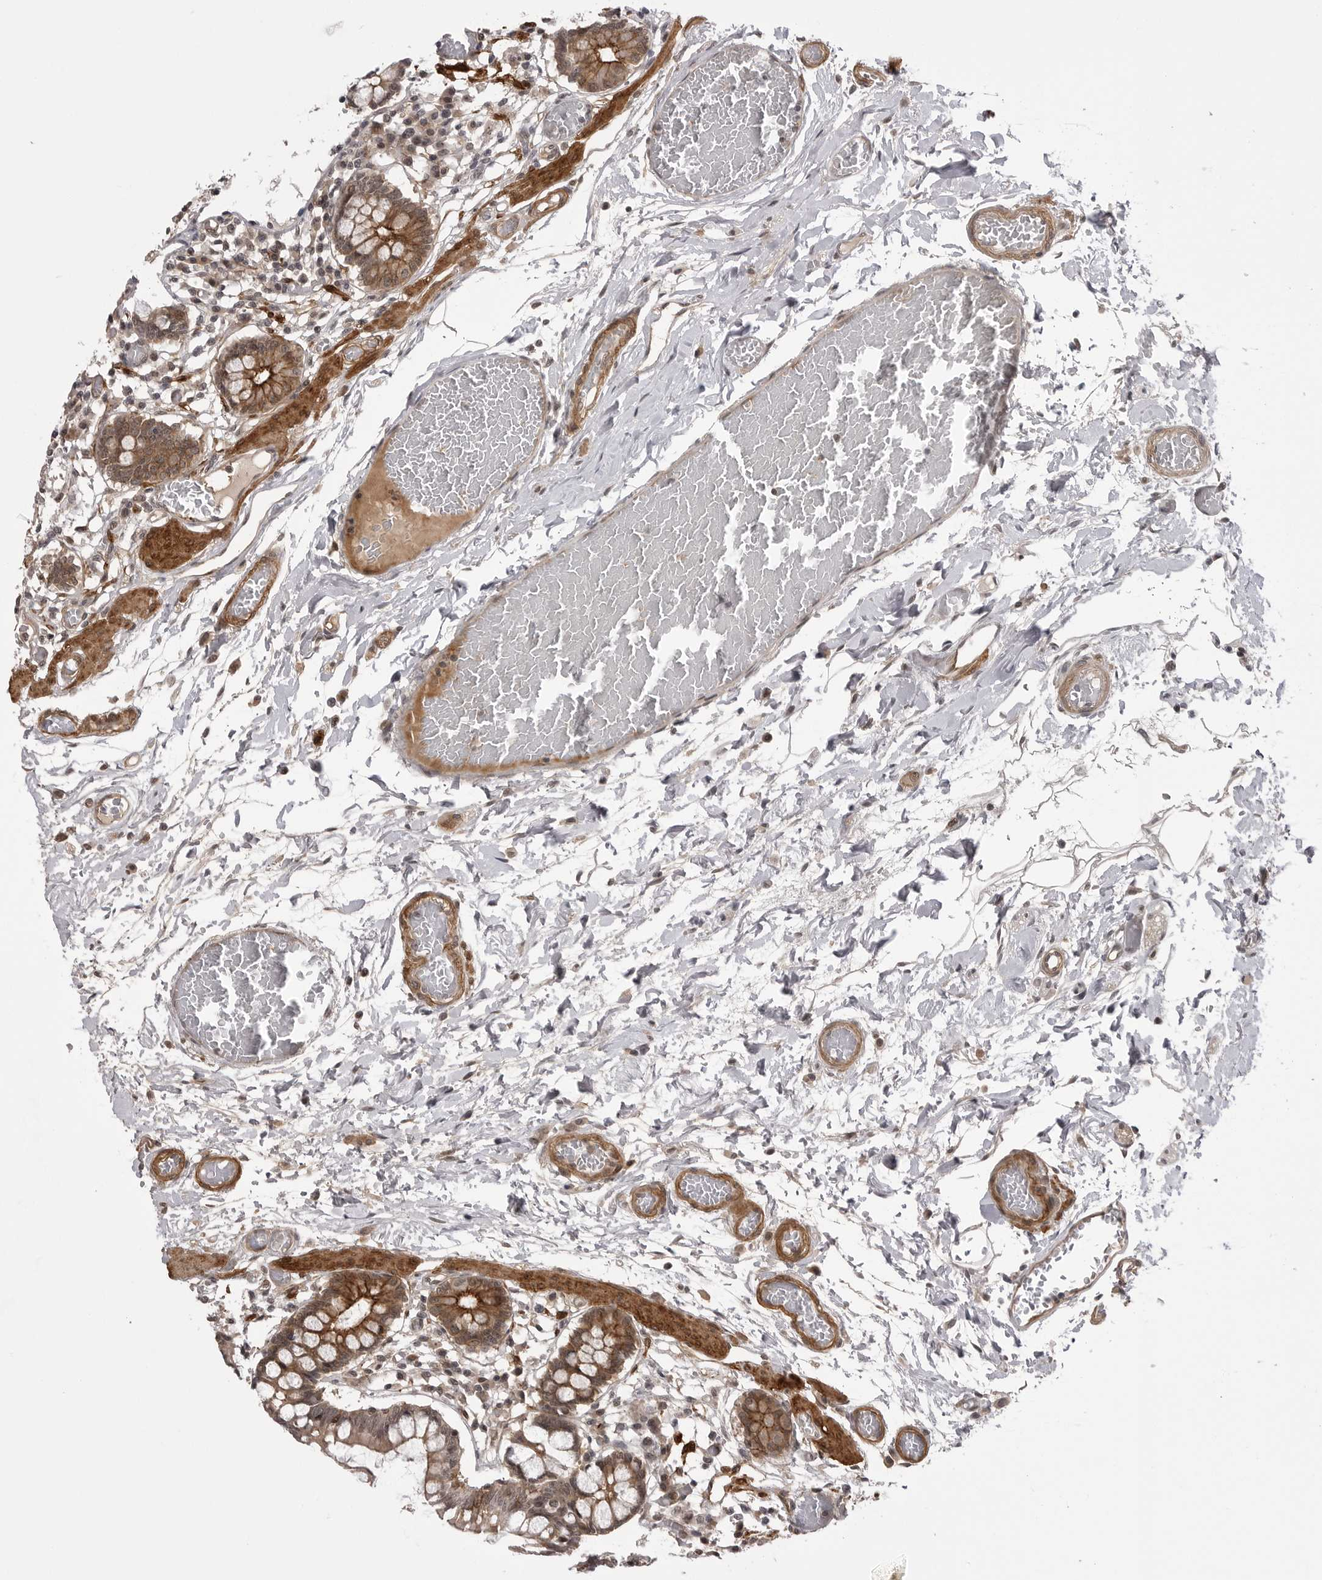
{"staining": {"intensity": "moderate", "quantity": "25%-75%", "location": "cytoplasmic/membranous"}, "tissue": "small intestine", "cell_type": "Glandular cells", "image_type": "normal", "snomed": [{"axis": "morphology", "description": "Normal tissue, NOS"}, {"axis": "topography", "description": "Small intestine"}], "caption": "Brown immunohistochemical staining in normal human small intestine exhibits moderate cytoplasmic/membranous staining in approximately 25%-75% of glandular cells. The staining was performed using DAB to visualize the protein expression in brown, while the nuclei were stained in blue with hematoxylin (Magnification: 20x).", "gene": "SORBS1", "patient": {"sex": "female", "age": 61}}